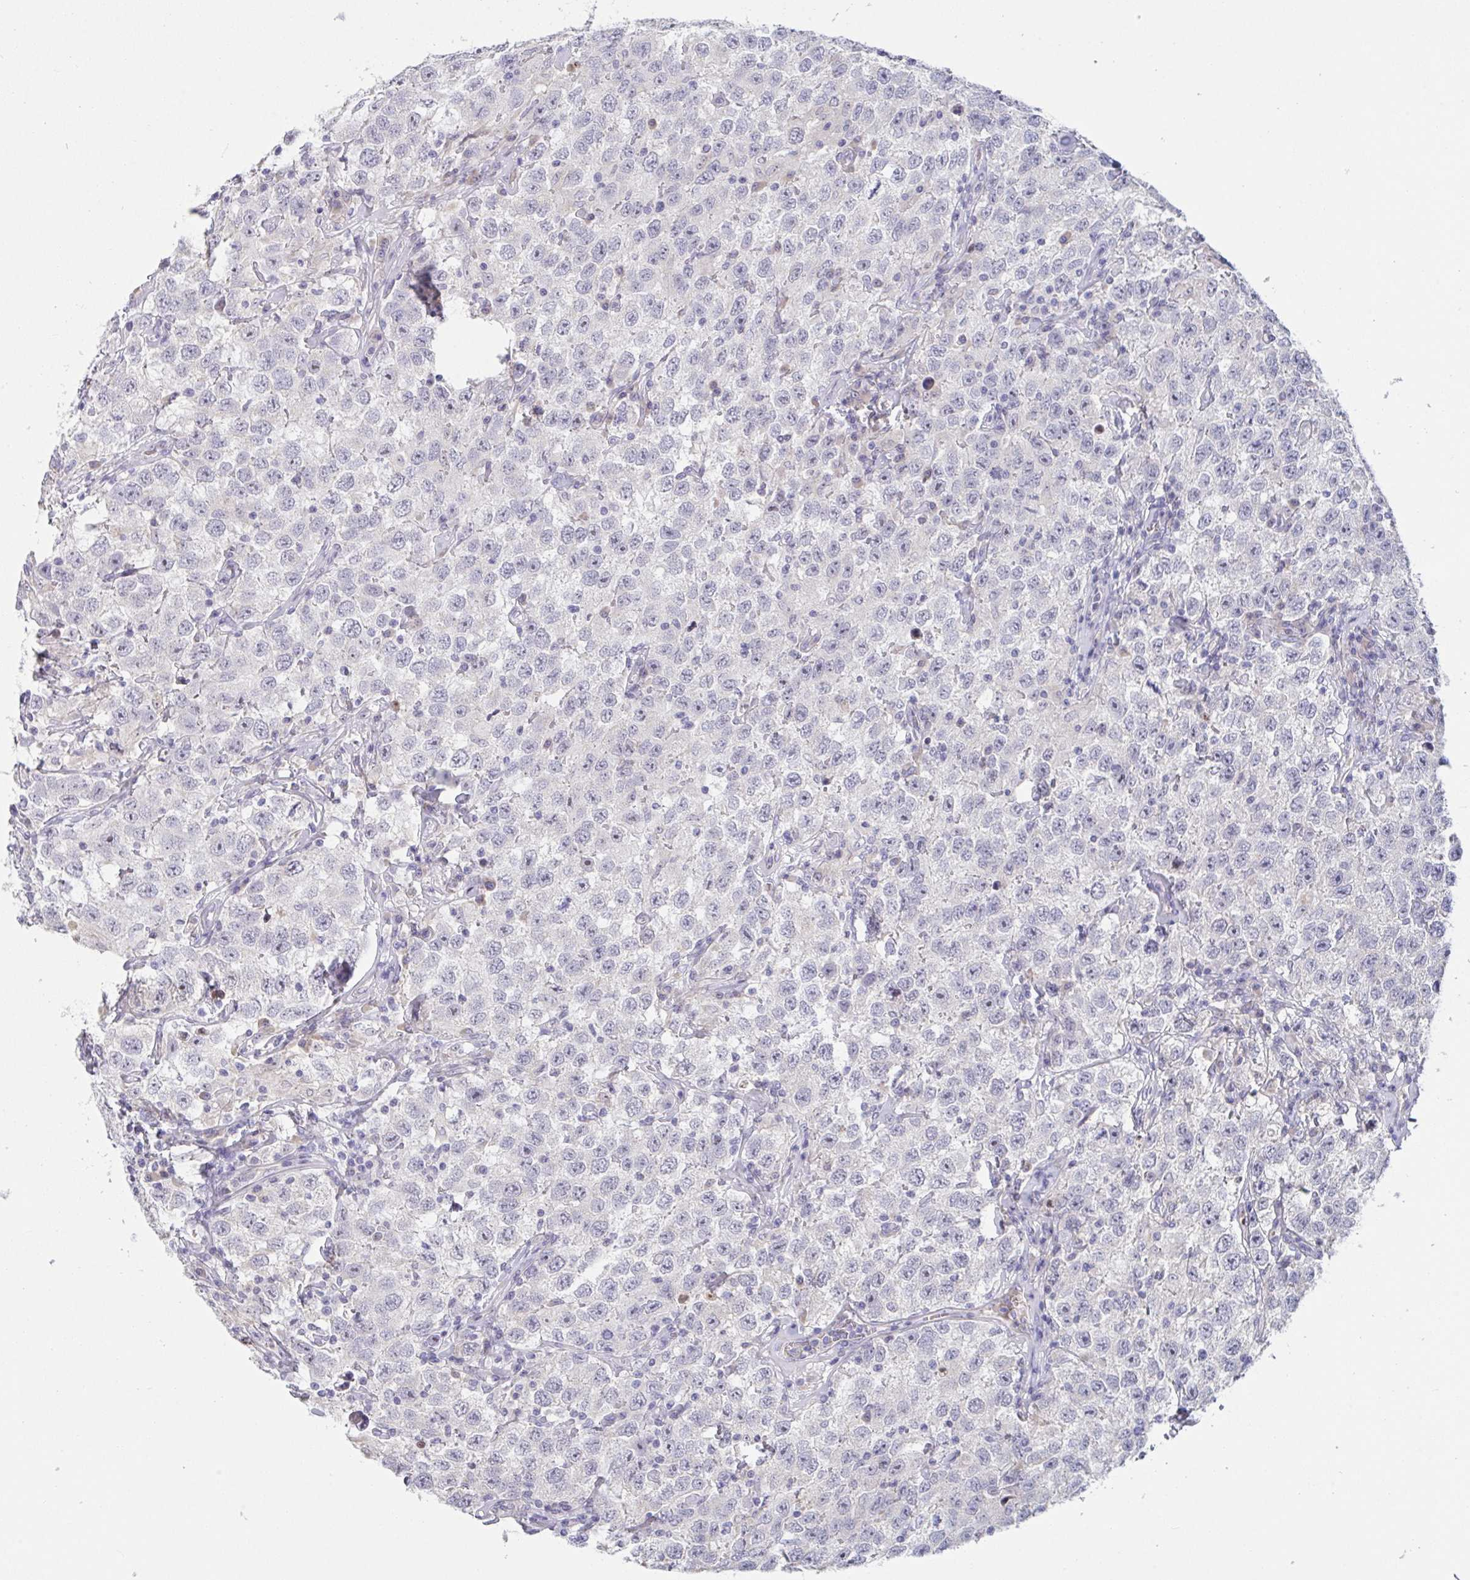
{"staining": {"intensity": "negative", "quantity": "none", "location": "none"}, "tissue": "testis cancer", "cell_type": "Tumor cells", "image_type": "cancer", "snomed": [{"axis": "morphology", "description": "Seminoma, NOS"}, {"axis": "topography", "description": "Testis"}], "caption": "Immunohistochemistry (IHC) image of seminoma (testis) stained for a protein (brown), which exhibits no staining in tumor cells.", "gene": "MYC", "patient": {"sex": "male", "age": 41}}